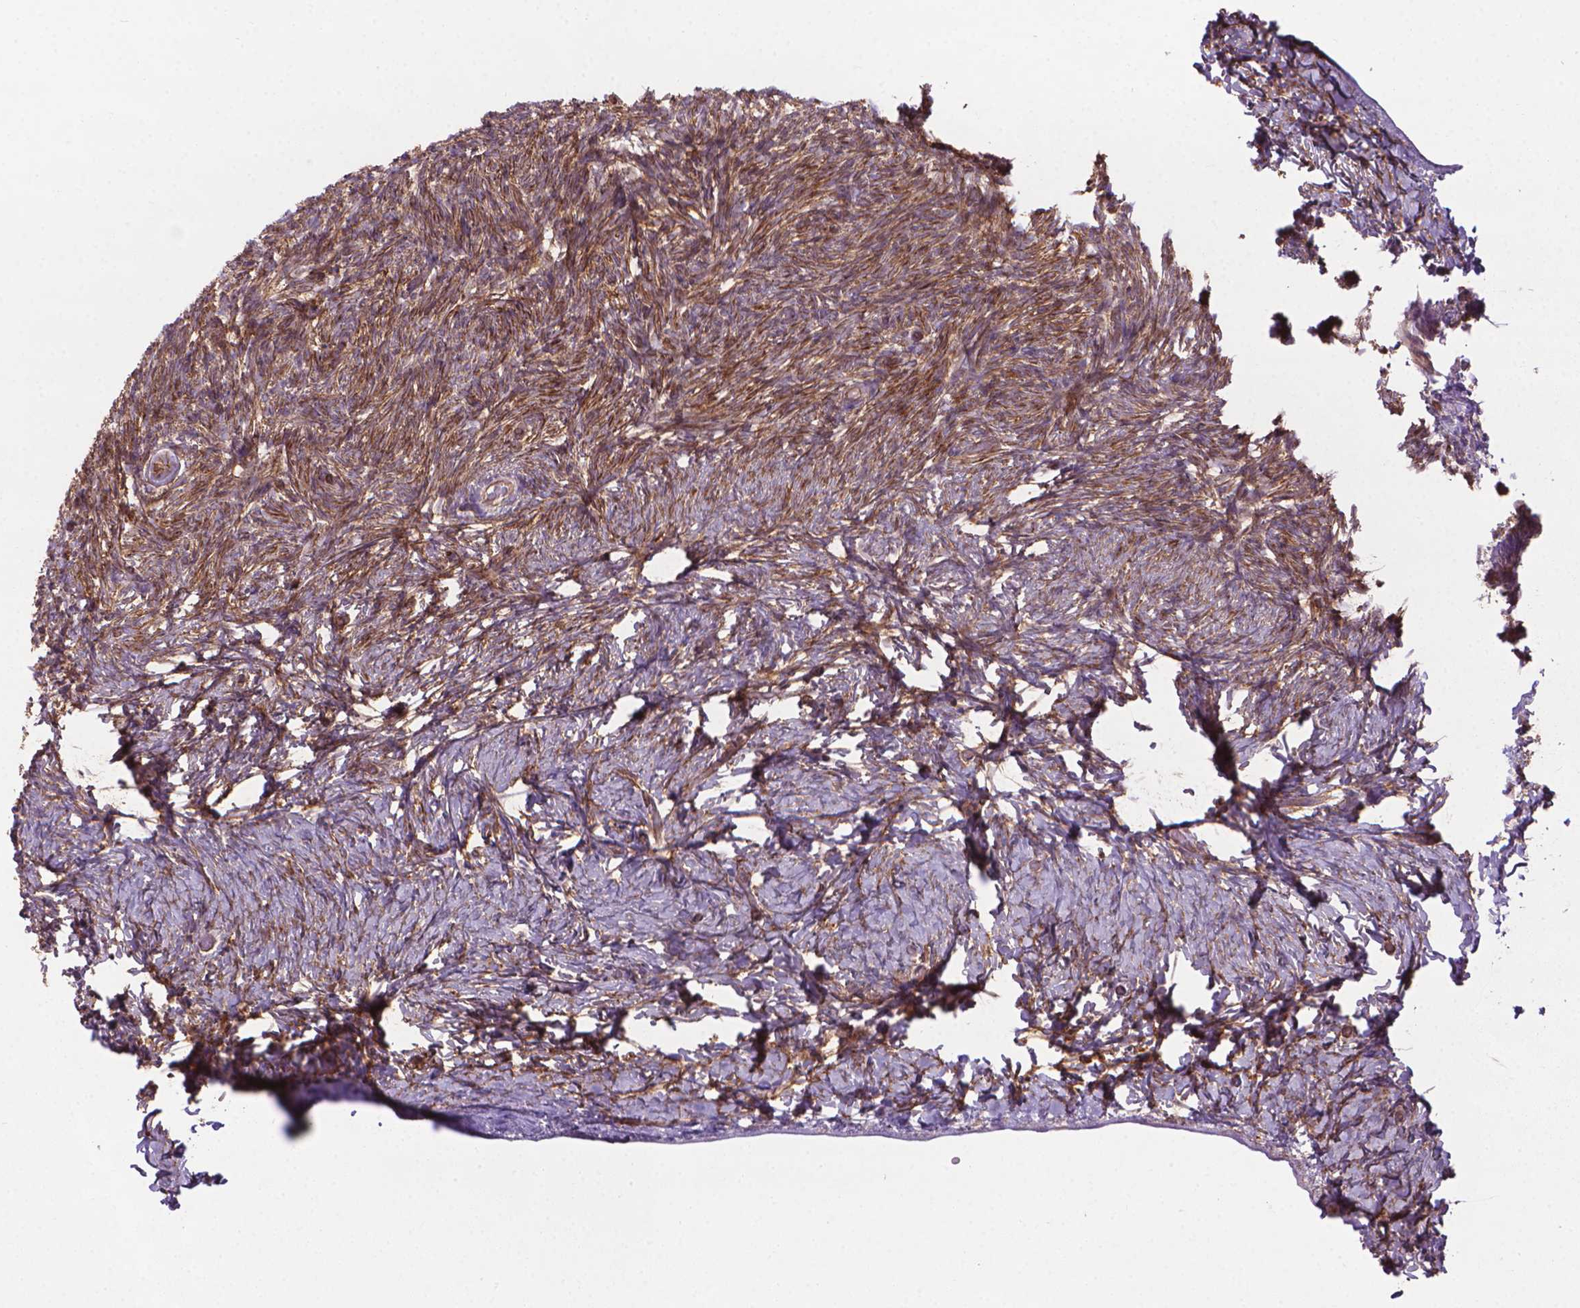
{"staining": {"intensity": "moderate", "quantity": "25%-75%", "location": "cytoplasmic/membranous"}, "tissue": "ovary", "cell_type": "Ovarian stroma cells", "image_type": "normal", "snomed": [{"axis": "morphology", "description": "Normal tissue, NOS"}, {"axis": "topography", "description": "Ovary"}], "caption": "The image demonstrates immunohistochemical staining of normal ovary. There is moderate cytoplasmic/membranous expression is present in approximately 25%-75% of ovarian stroma cells. The staining is performed using DAB (3,3'-diaminobenzidine) brown chromogen to label protein expression. The nuclei are counter-stained blue using hematoxylin.", "gene": "TENT5A", "patient": {"sex": "female", "age": 39}}